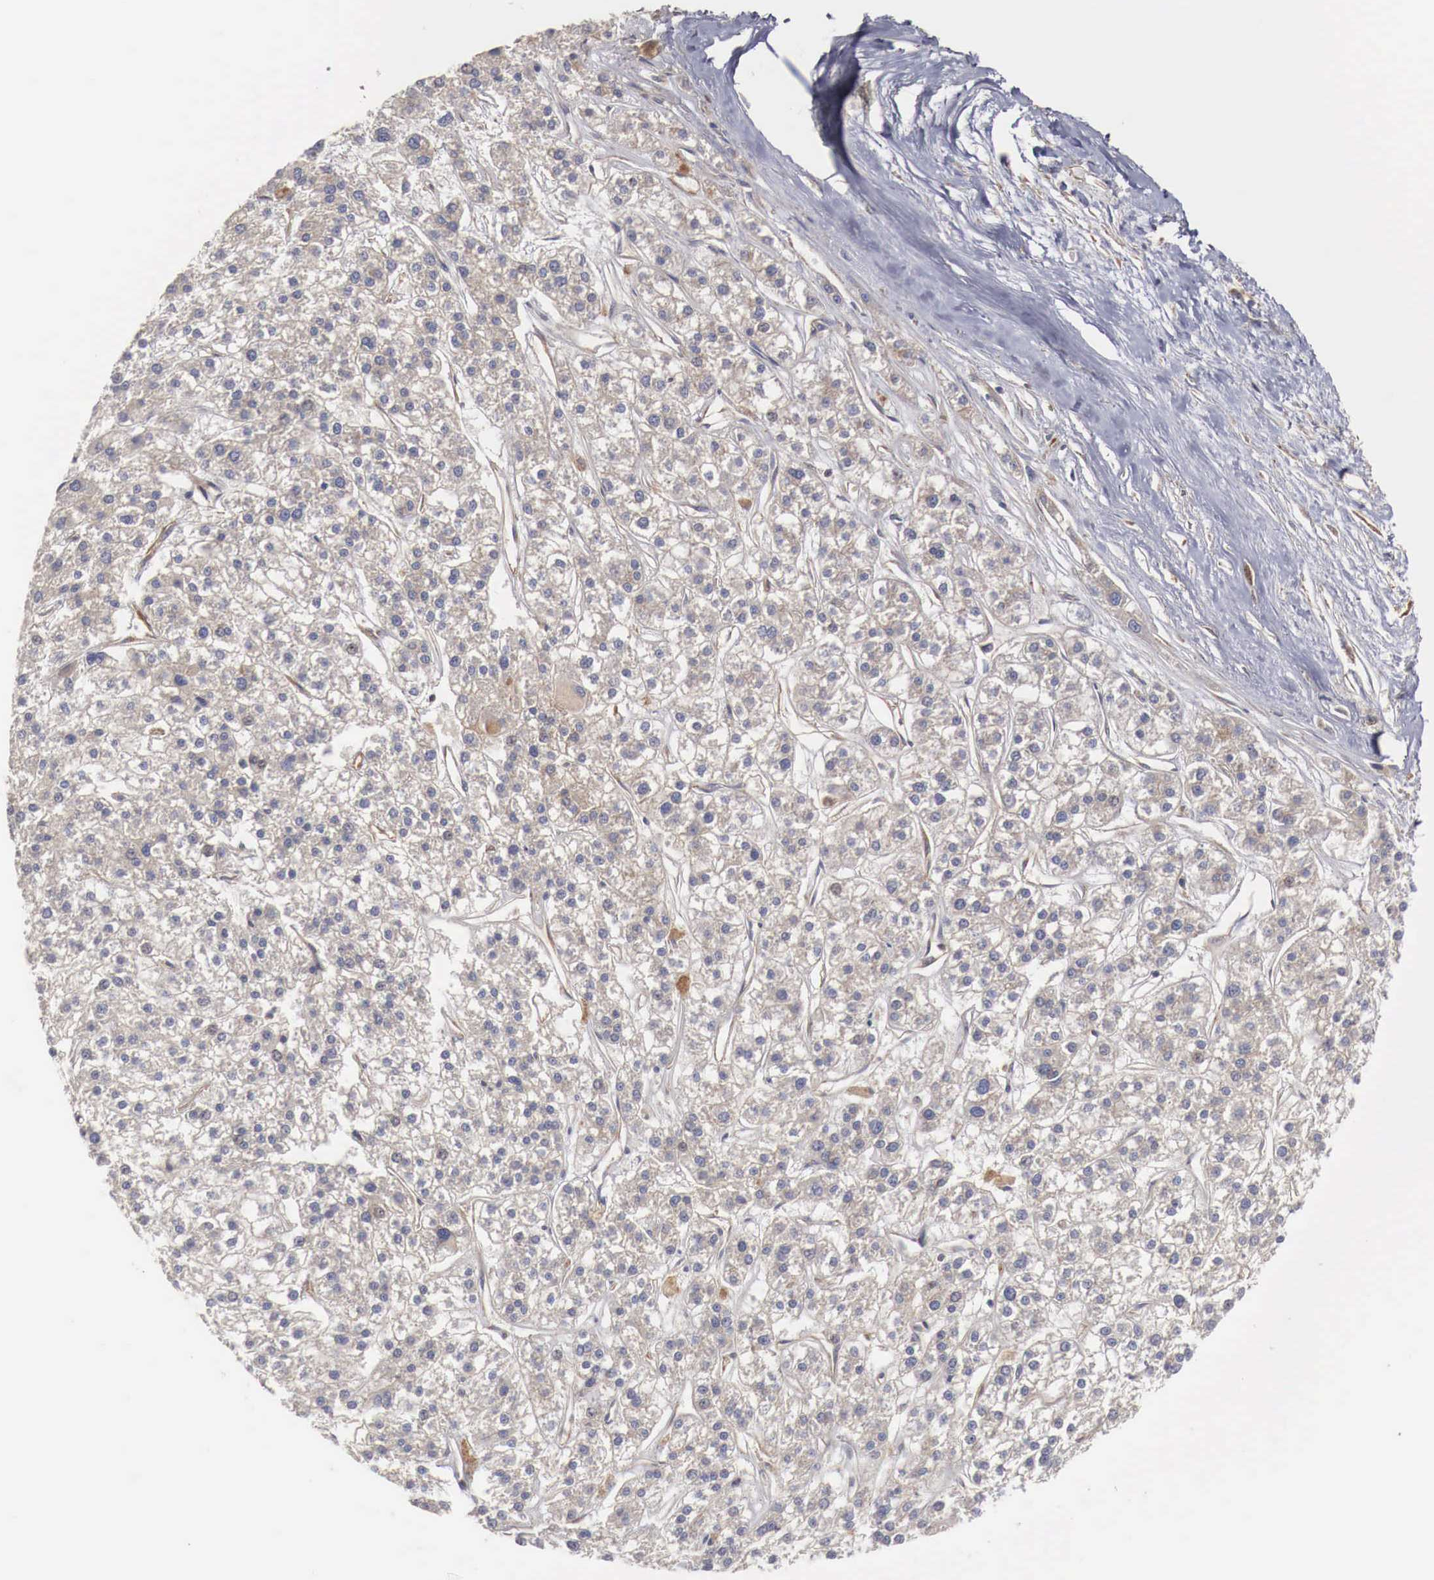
{"staining": {"intensity": "weak", "quantity": ">75%", "location": "cytoplasmic/membranous"}, "tissue": "liver cancer", "cell_type": "Tumor cells", "image_type": "cancer", "snomed": [{"axis": "morphology", "description": "Carcinoma, Hepatocellular, NOS"}, {"axis": "topography", "description": "Liver"}], "caption": "High-magnification brightfield microscopy of liver hepatocellular carcinoma stained with DAB (brown) and counterstained with hematoxylin (blue). tumor cells exhibit weak cytoplasmic/membranous expression is present in about>75% of cells.", "gene": "ARMCX4", "patient": {"sex": "female", "age": 85}}